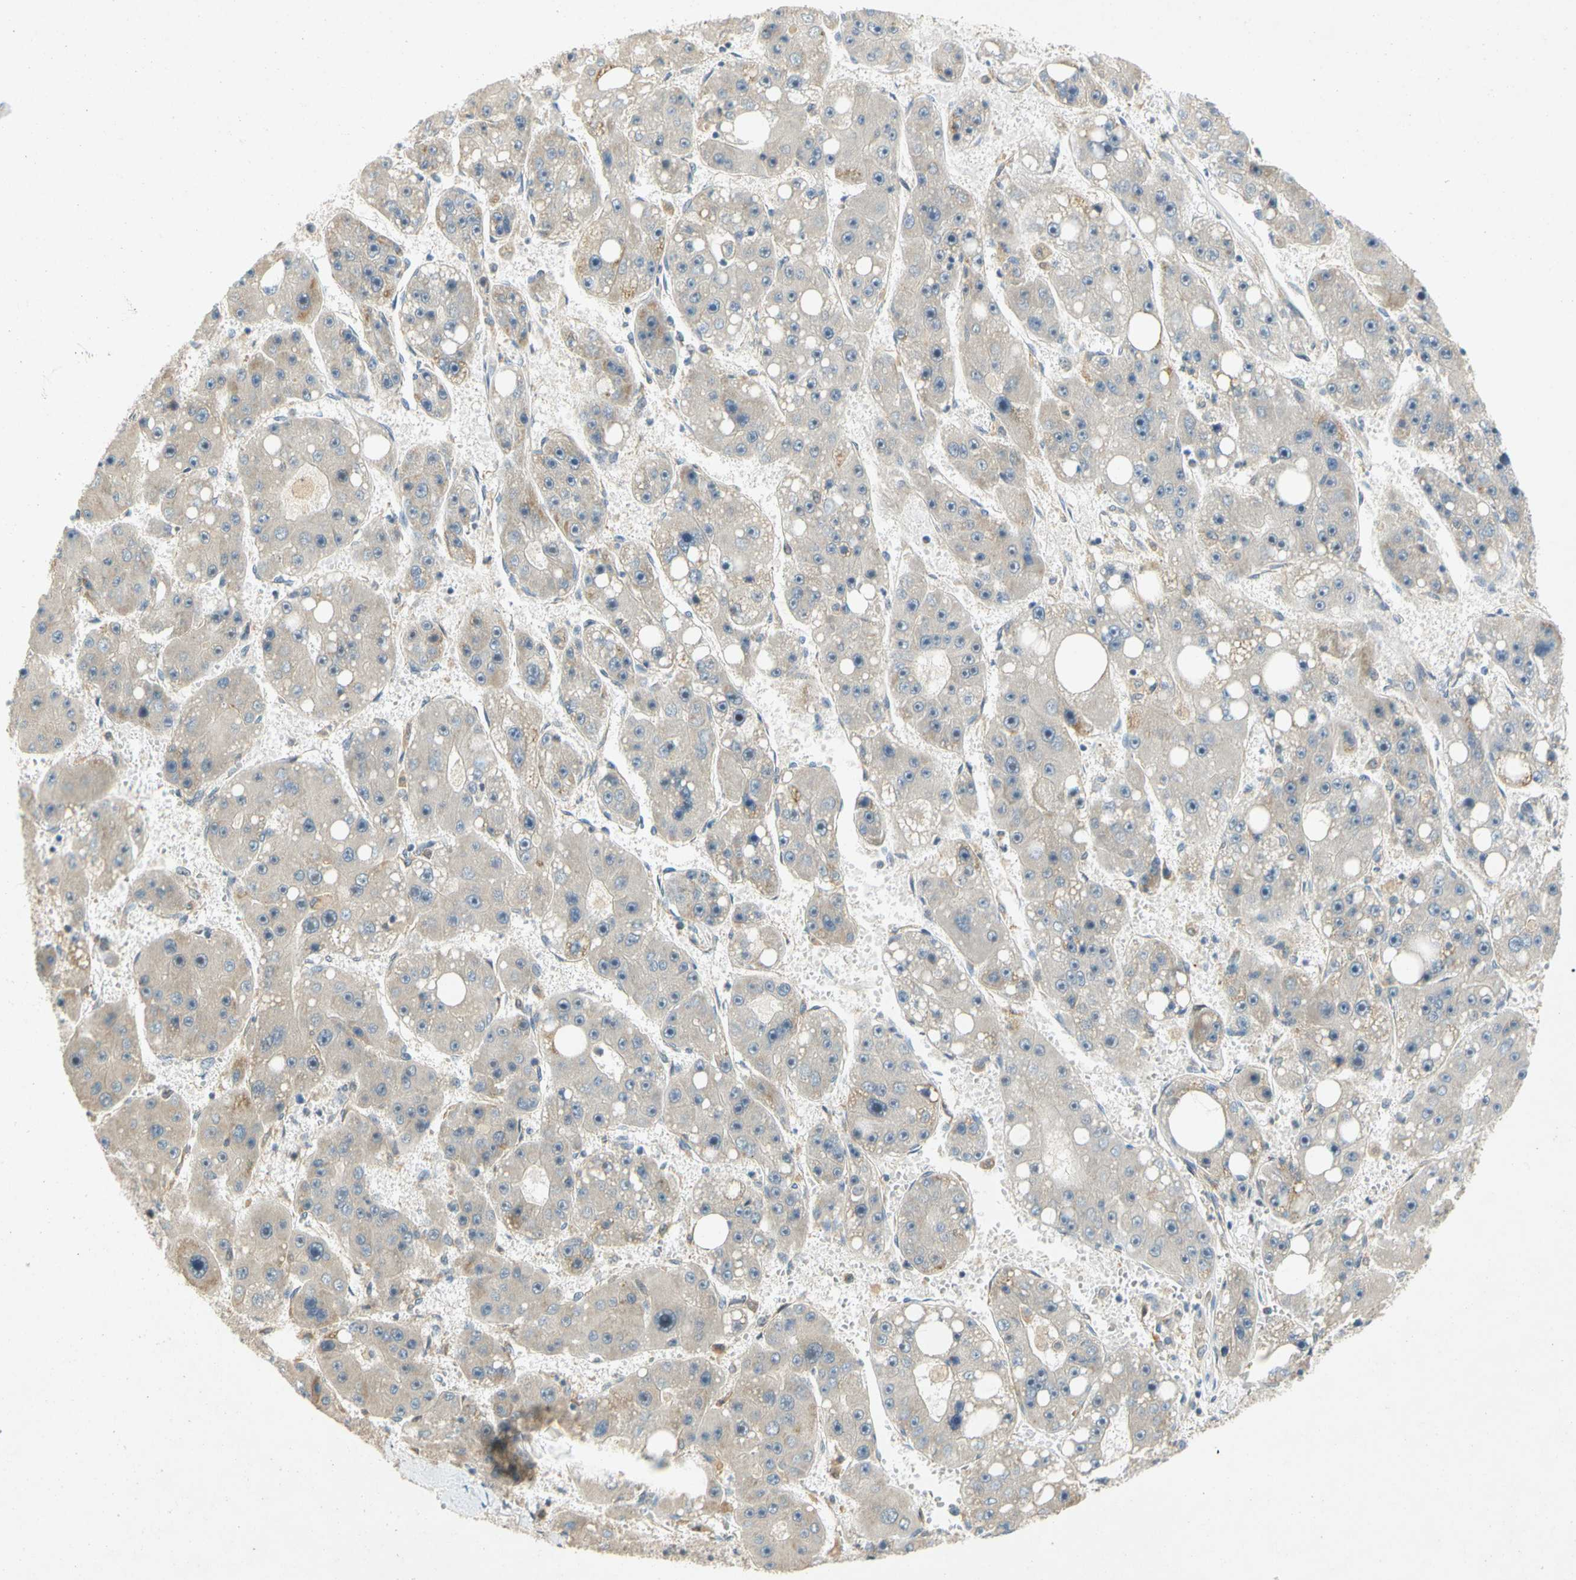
{"staining": {"intensity": "weak", "quantity": "<25%", "location": "cytoplasmic/membranous"}, "tissue": "liver cancer", "cell_type": "Tumor cells", "image_type": "cancer", "snomed": [{"axis": "morphology", "description": "Carcinoma, Hepatocellular, NOS"}, {"axis": "topography", "description": "Liver"}], "caption": "A micrograph of liver hepatocellular carcinoma stained for a protein displays no brown staining in tumor cells. (Stains: DAB immunohistochemistry with hematoxylin counter stain, Microscopy: brightfield microscopy at high magnification).", "gene": "GATD1", "patient": {"sex": "female", "age": 61}}